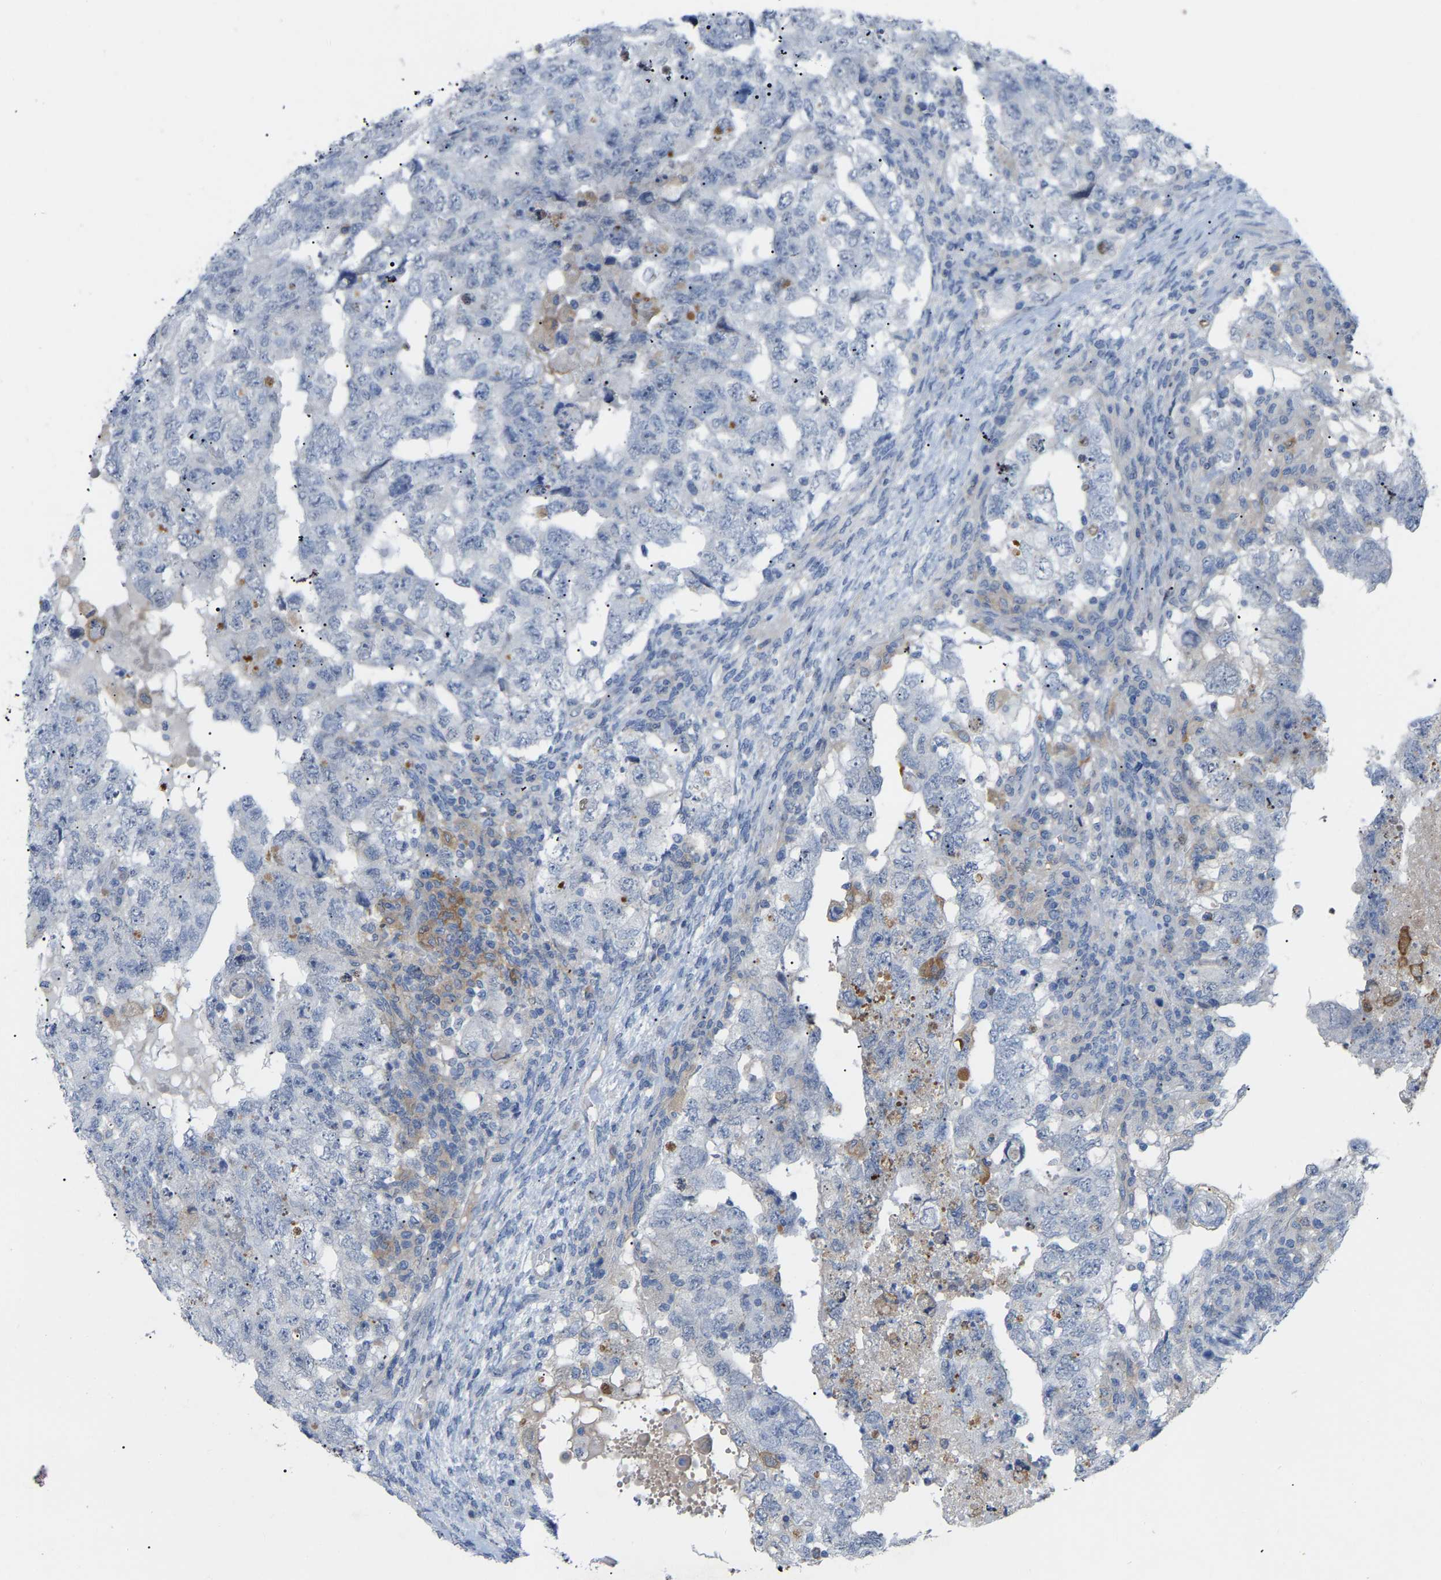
{"staining": {"intensity": "negative", "quantity": "none", "location": "none"}, "tissue": "testis cancer", "cell_type": "Tumor cells", "image_type": "cancer", "snomed": [{"axis": "morphology", "description": "Carcinoma, Embryonal, NOS"}, {"axis": "topography", "description": "Testis"}], "caption": "DAB (3,3'-diaminobenzidine) immunohistochemical staining of human testis embryonal carcinoma displays no significant staining in tumor cells.", "gene": "ABTB2", "patient": {"sex": "male", "age": 36}}